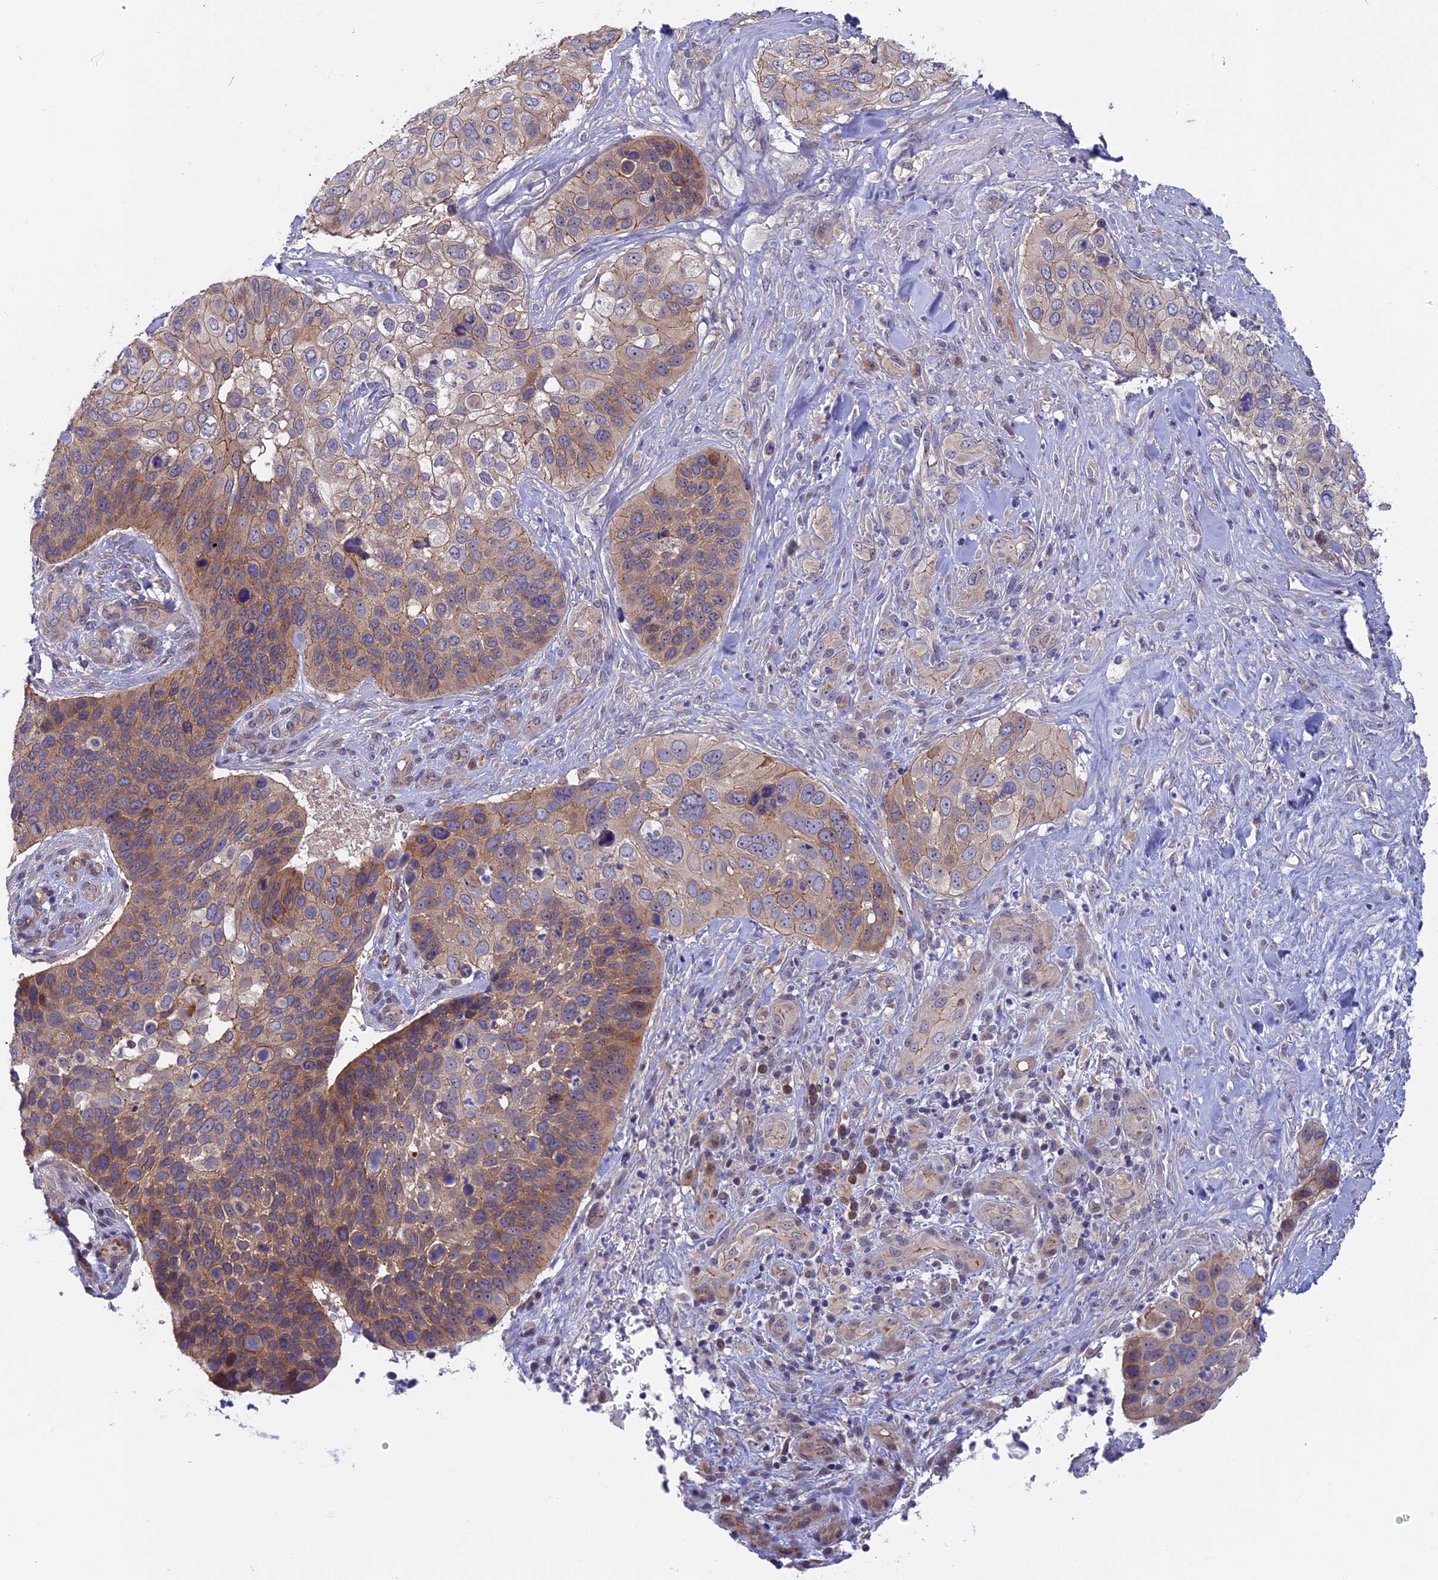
{"staining": {"intensity": "weak", "quantity": "25%-75%", "location": "cytoplasmic/membranous"}, "tissue": "skin cancer", "cell_type": "Tumor cells", "image_type": "cancer", "snomed": [{"axis": "morphology", "description": "Basal cell carcinoma"}, {"axis": "topography", "description": "Skin"}], "caption": "Immunohistochemical staining of human basal cell carcinoma (skin) shows low levels of weak cytoplasmic/membranous protein positivity in about 25%-75% of tumor cells.", "gene": "TENT4B", "patient": {"sex": "female", "age": 74}}